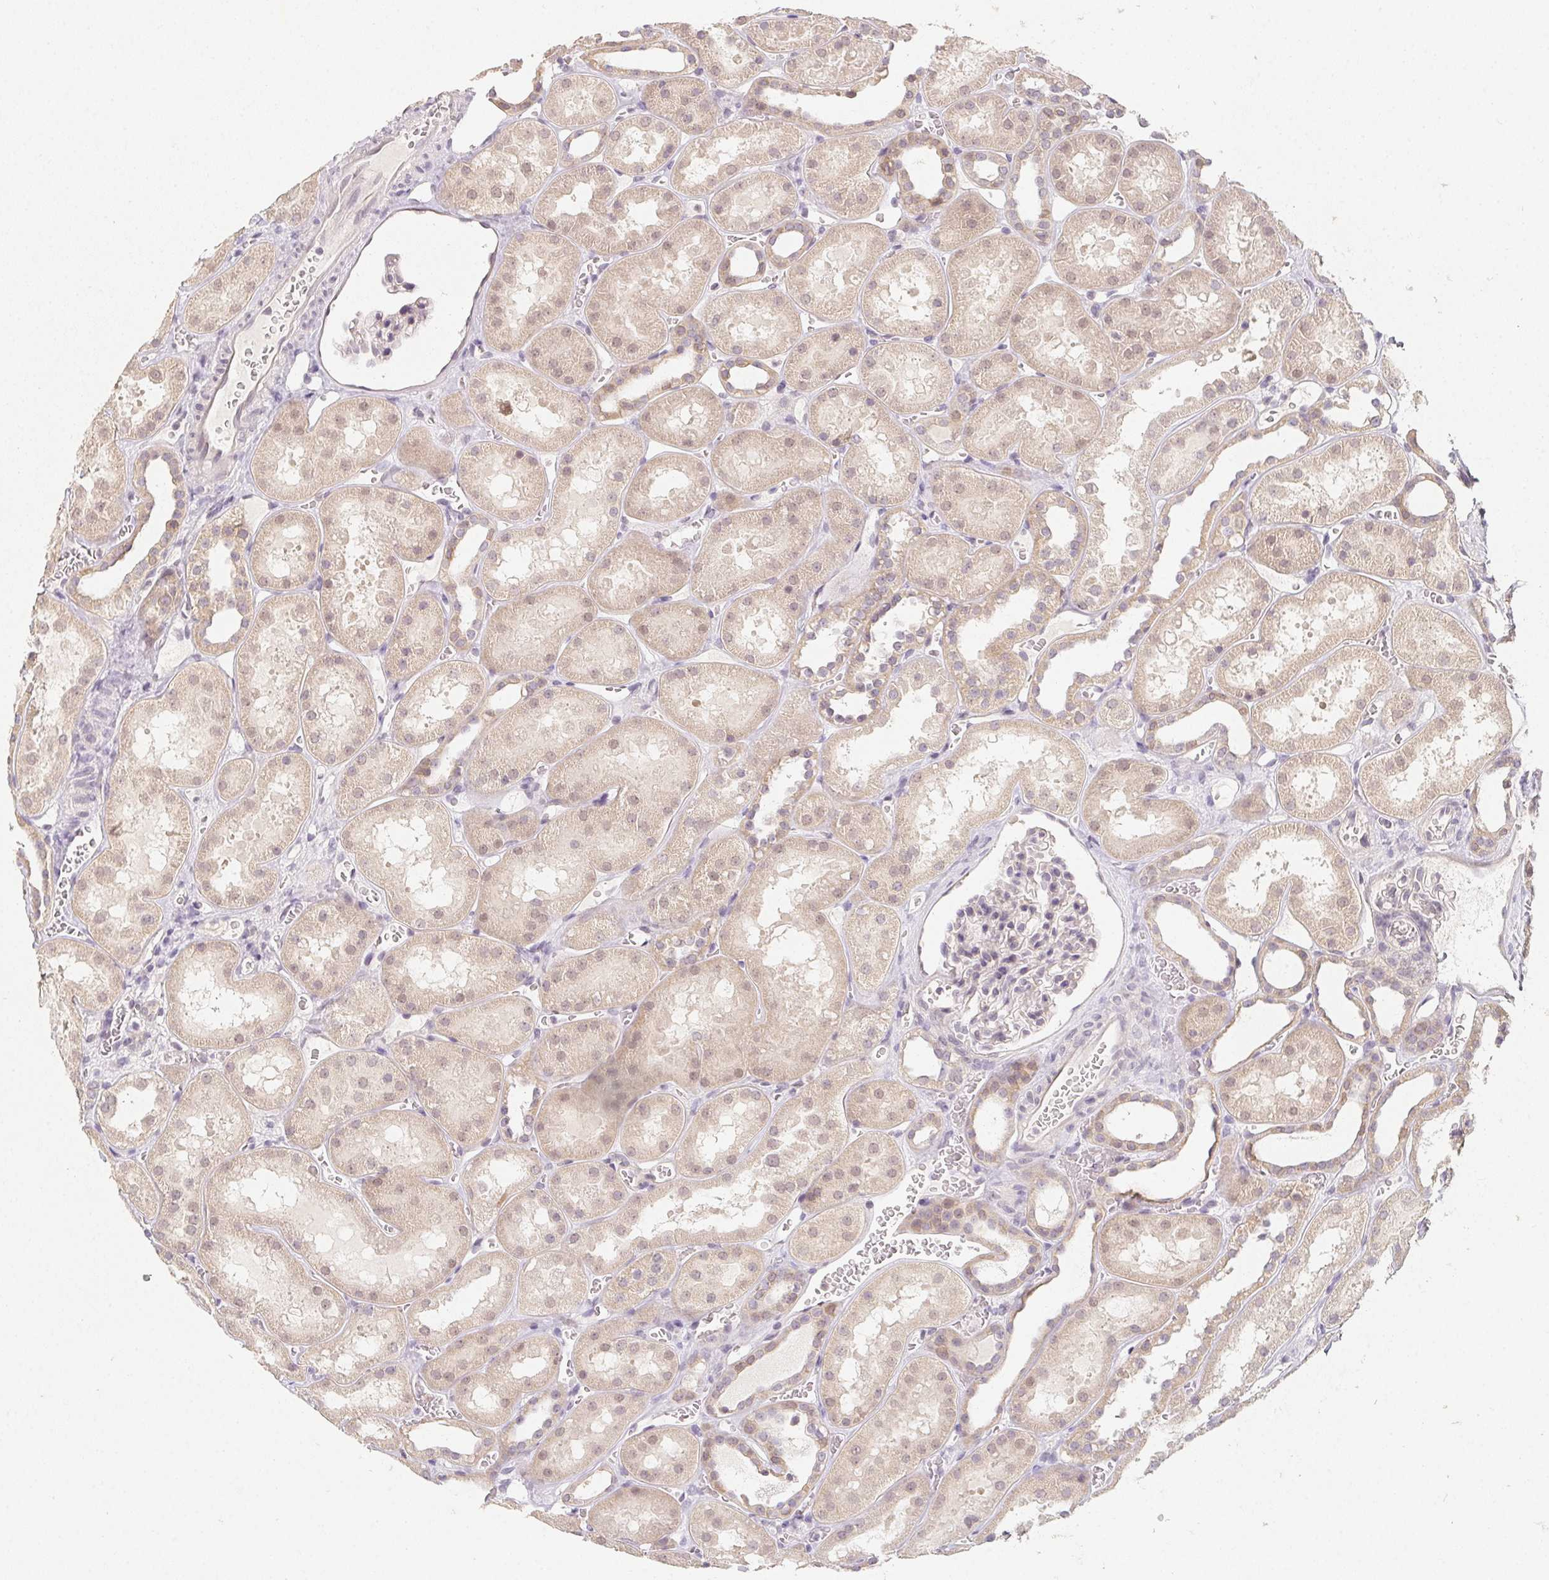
{"staining": {"intensity": "negative", "quantity": "none", "location": "none"}, "tissue": "kidney", "cell_type": "Cells in glomeruli", "image_type": "normal", "snomed": [{"axis": "morphology", "description": "Normal tissue, NOS"}, {"axis": "topography", "description": "Kidney"}], "caption": "IHC of benign kidney shows no staining in cells in glomeruli.", "gene": "SOAT1", "patient": {"sex": "female", "age": 41}}